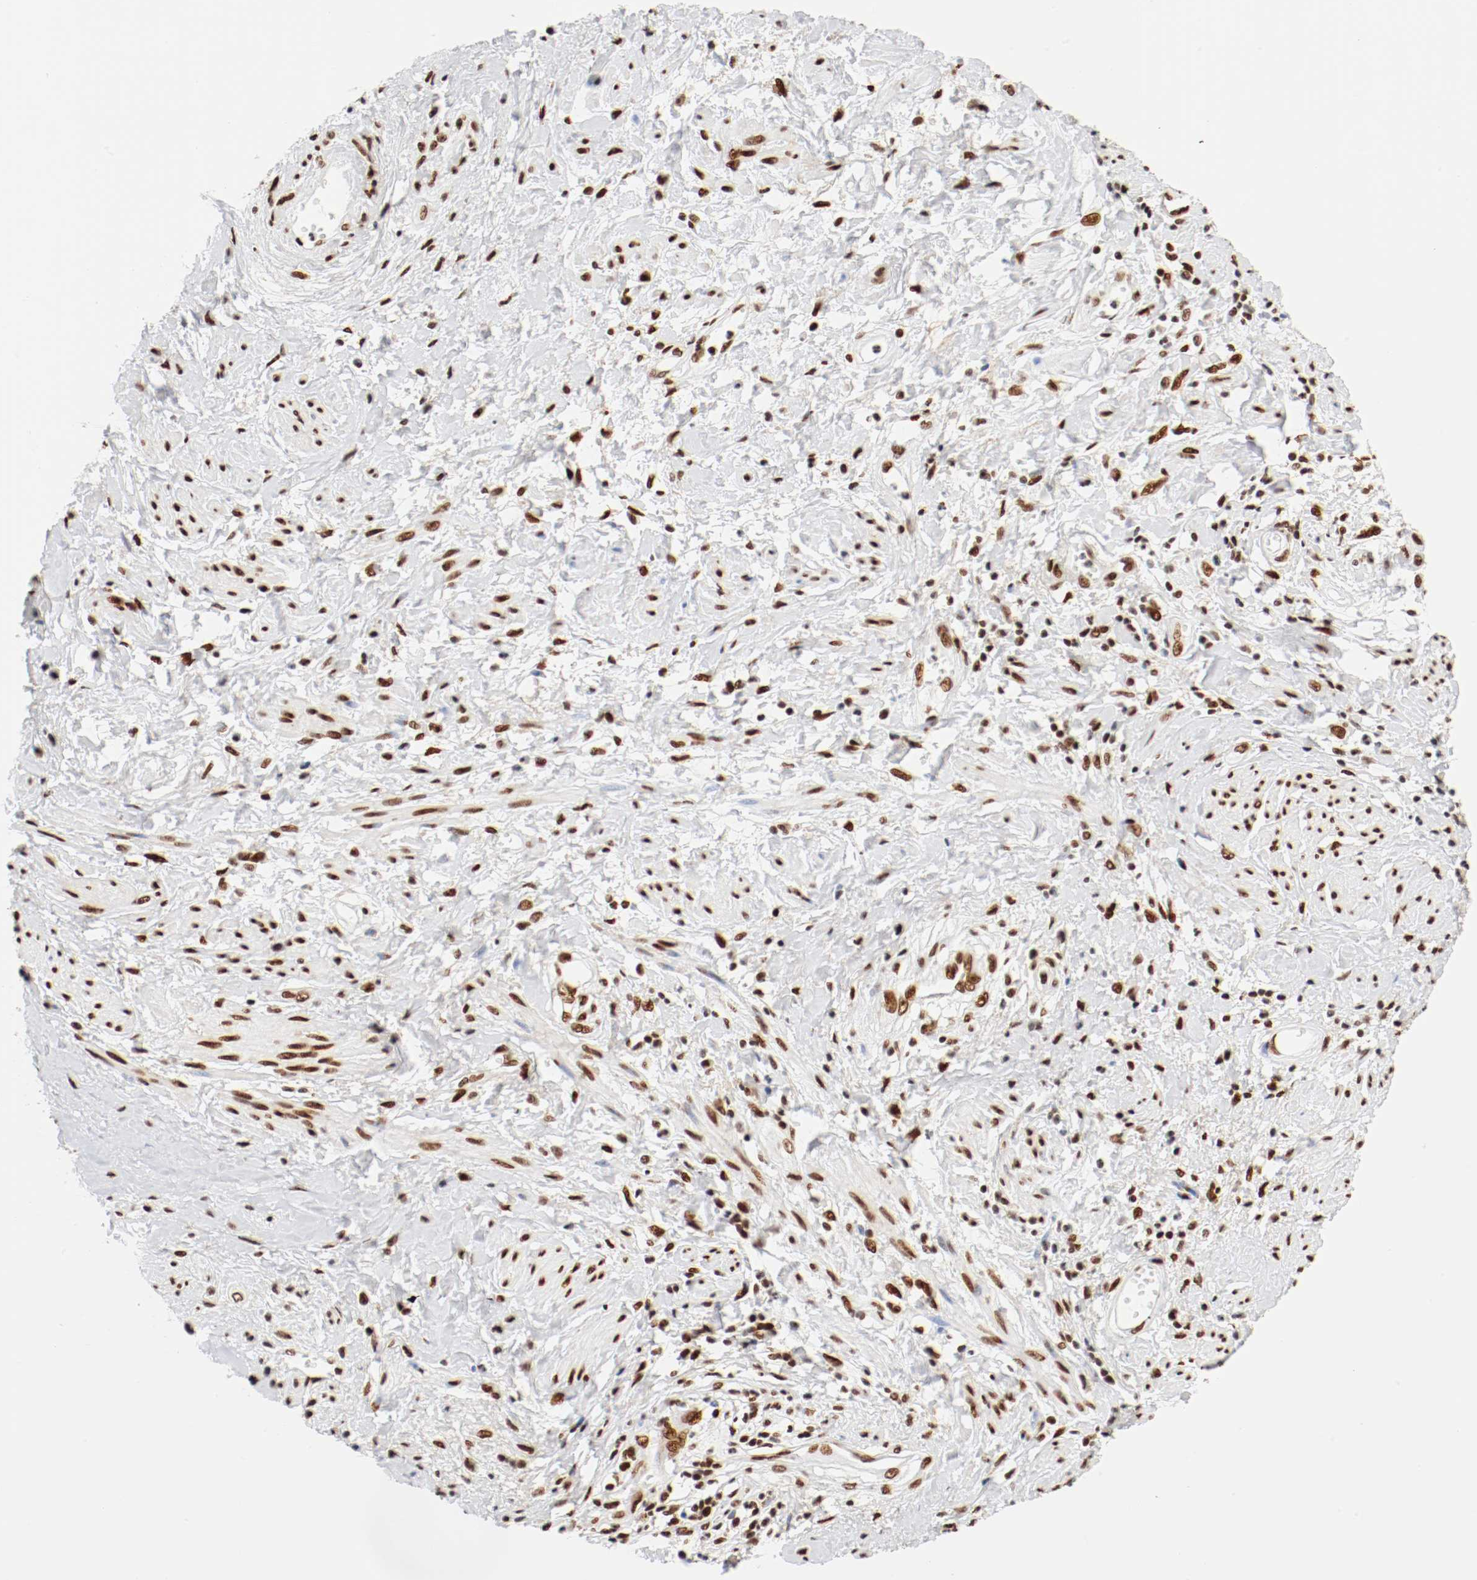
{"staining": {"intensity": "moderate", "quantity": ">75%", "location": "nuclear"}, "tissue": "cervical cancer", "cell_type": "Tumor cells", "image_type": "cancer", "snomed": [{"axis": "morphology", "description": "Squamous cell carcinoma, NOS"}, {"axis": "topography", "description": "Cervix"}], "caption": "Tumor cells exhibit moderate nuclear expression in about >75% of cells in cervical cancer (squamous cell carcinoma).", "gene": "CTBP1", "patient": {"sex": "female", "age": 57}}